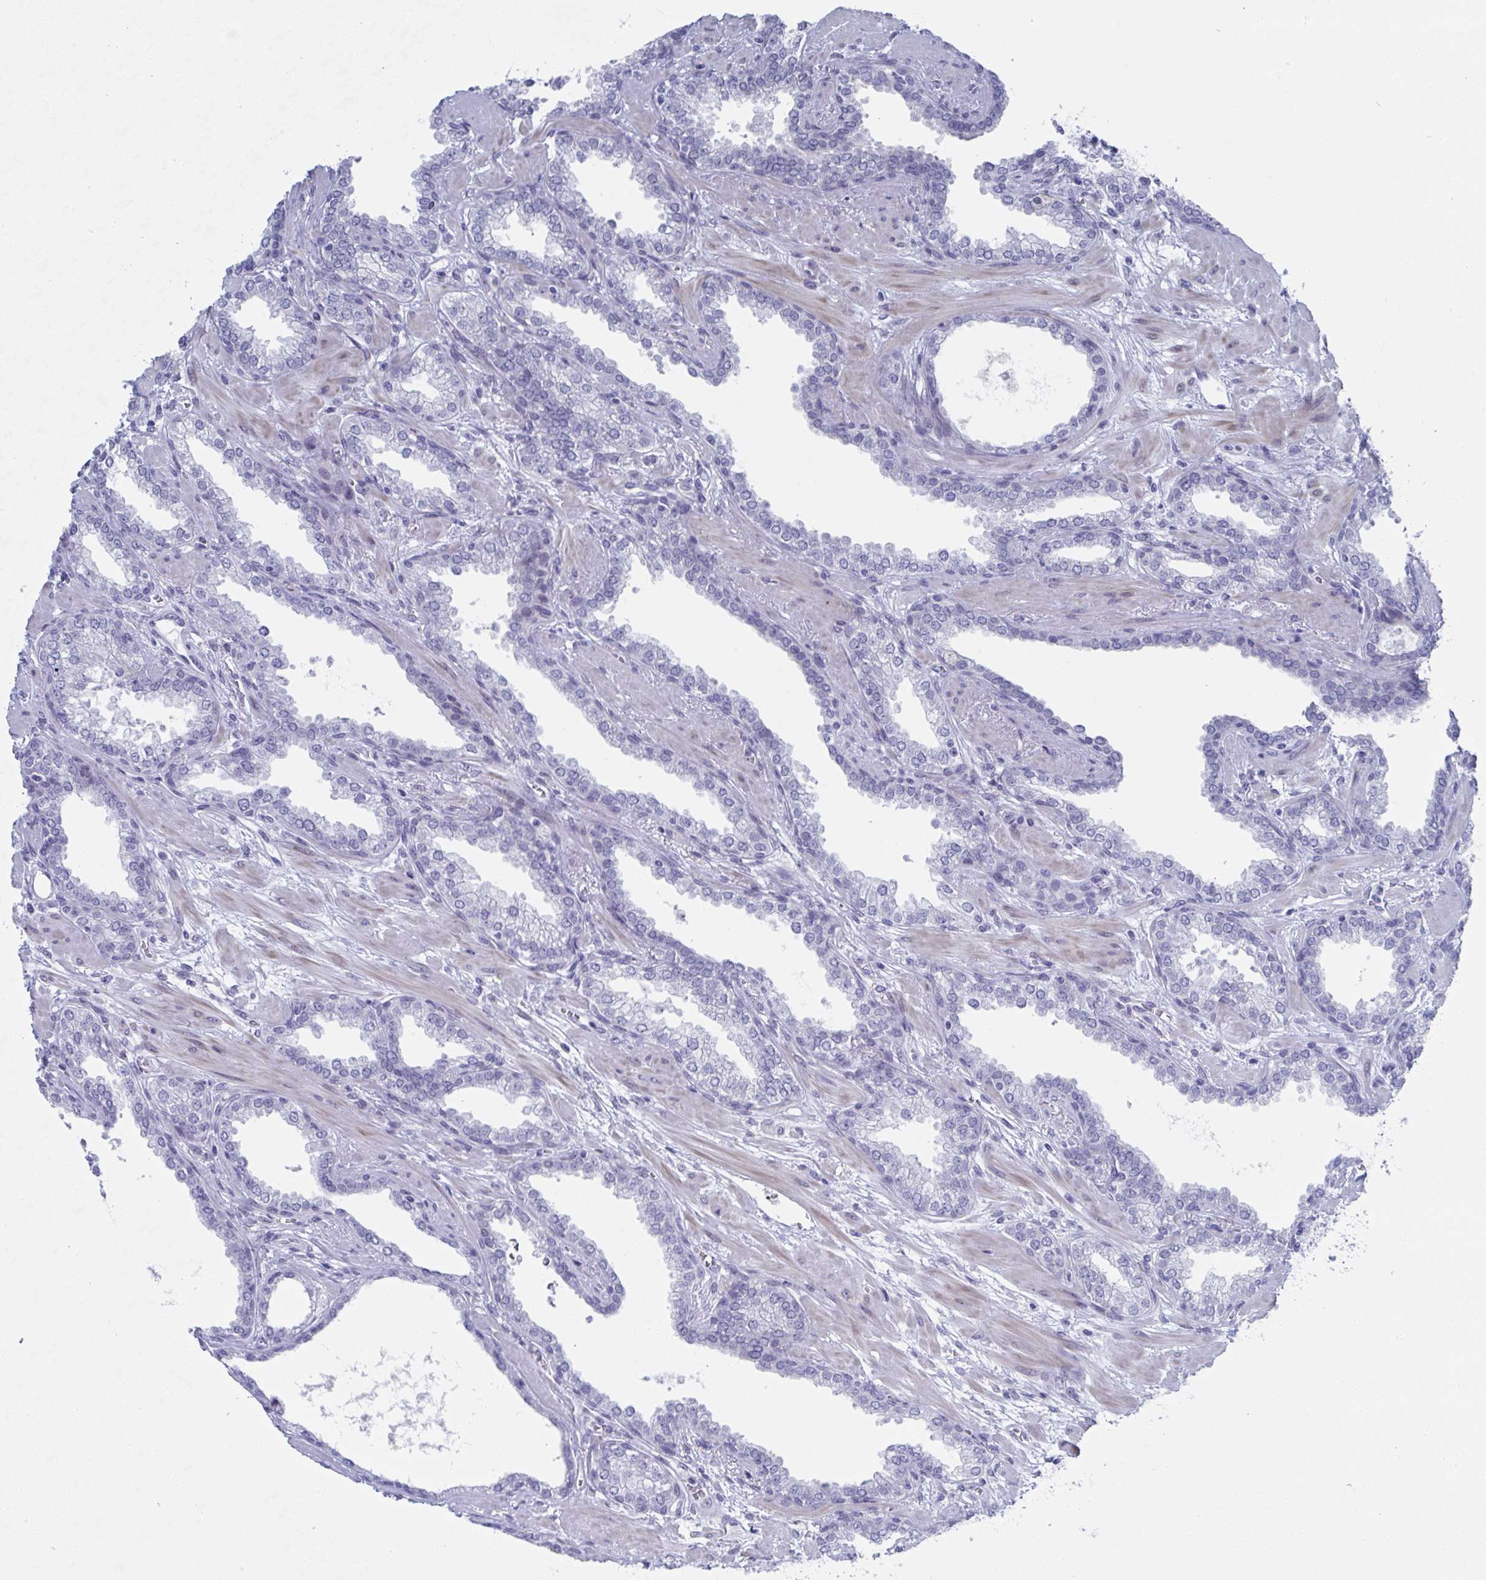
{"staining": {"intensity": "negative", "quantity": "none", "location": "none"}, "tissue": "prostate cancer", "cell_type": "Tumor cells", "image_type": "cancer", "snomed": [{"axis": "morphology", "description": "Adenocarcinoma, High grade"}, {"axis": "topography", "description": "Prostate"}], "caption": "Protein analysis of prostate cancer (high-grade adenocarcinoma) displays no significant staining in tumor cells. Nuclei are stained in blue.", "gene": "MFSD4A", "patient": {"sex": "male", "age": 60}}